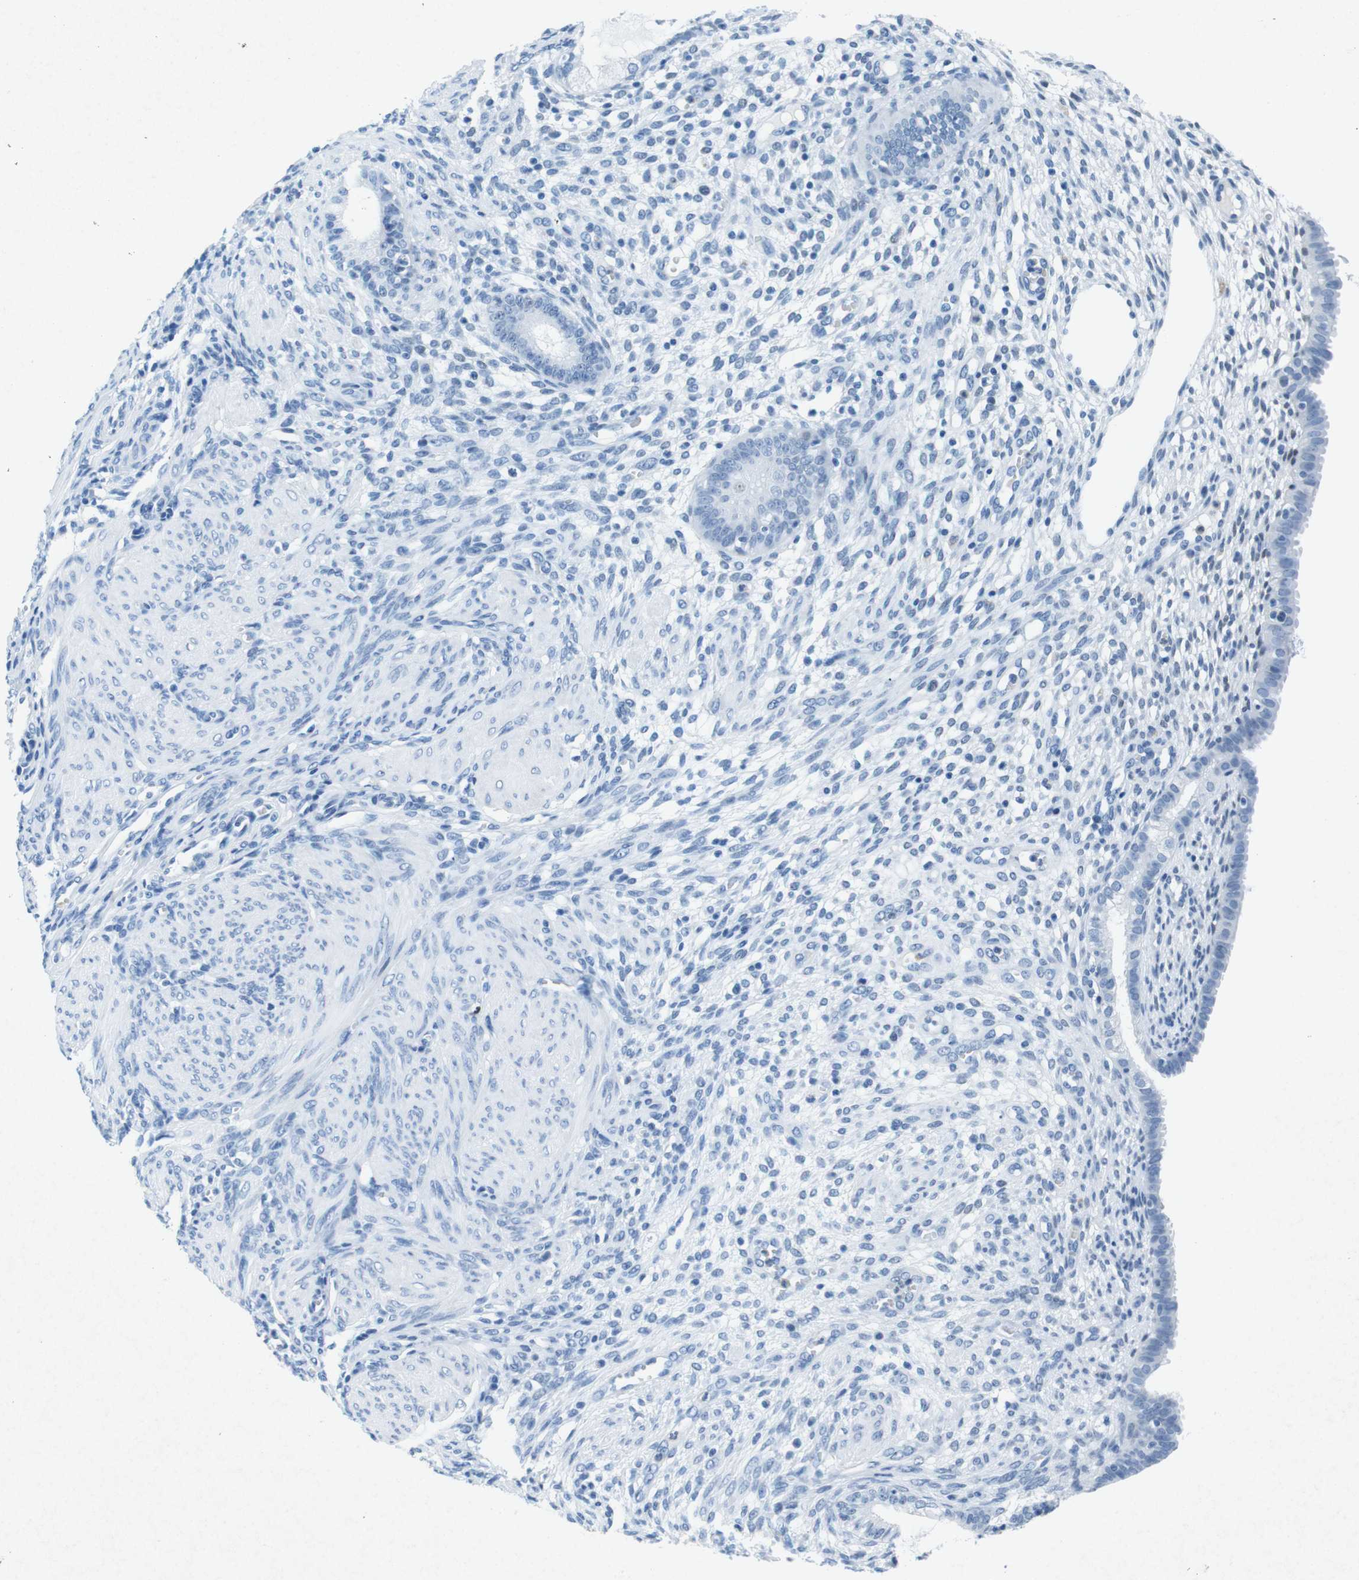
{"staining": {"intensity": "negative", "quantity": "none", "location": "none"}, "tissue": "endometrium", "cell_type": "Cells in endometrial stroma", "image_type": "normal", "snomed": [{"axis": "morphology", "description": "Normal tissue, NOS"}, {"axis": "topography", "description": "Endometrium"}], "caption": "High power microscopy micrograph of an immunohistochemistry (IHC) image of benign endometrium, revealing no significant positivity in cells in endometrial stroma.", "gene": "CTAG1B", "patient": {"sex": "female", "age": 72}}